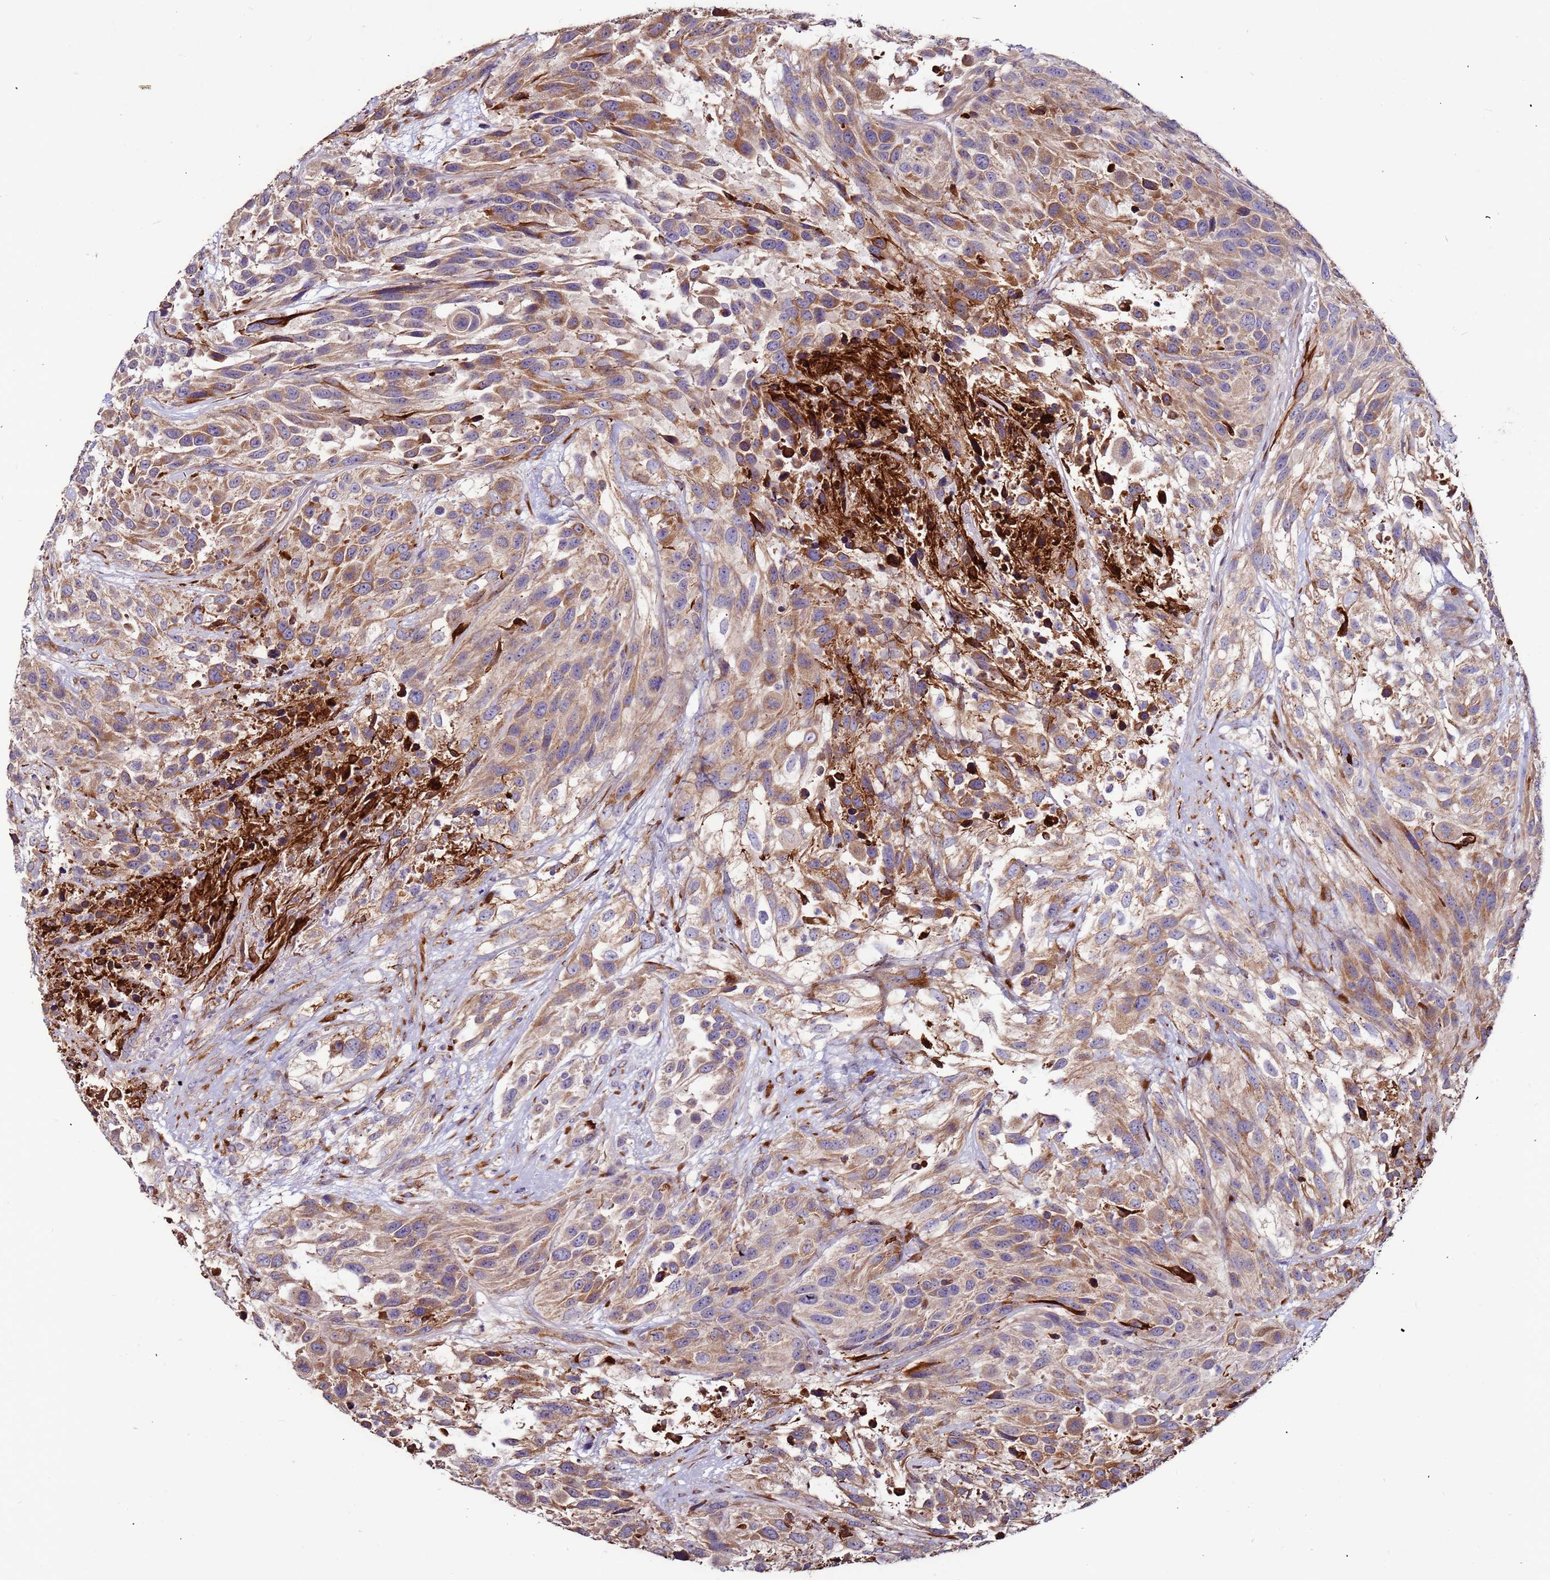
{"staining": {"intensity": "moderate", "quantity": ">75%", "location": "cytoplasmic/membranous"}, "tissue": "urothelial cancer", "cell_type": "Tumor cells", "image_type": "cancer", "snomed": [{"axis": "morphology", "description": "Urothelial carcinoma, High grade"}, {"axis": "topography", "description": "Urinary bladder"}], "caption": "Brown immunohistochemical staining in human high-grade urothelial carcinoma demonstrates moderate cytoplasmic/membranous expression in about >75% of tumor cells.", "gene": "SLC44A3", "patient": {"sex": "female", "age": 70}}